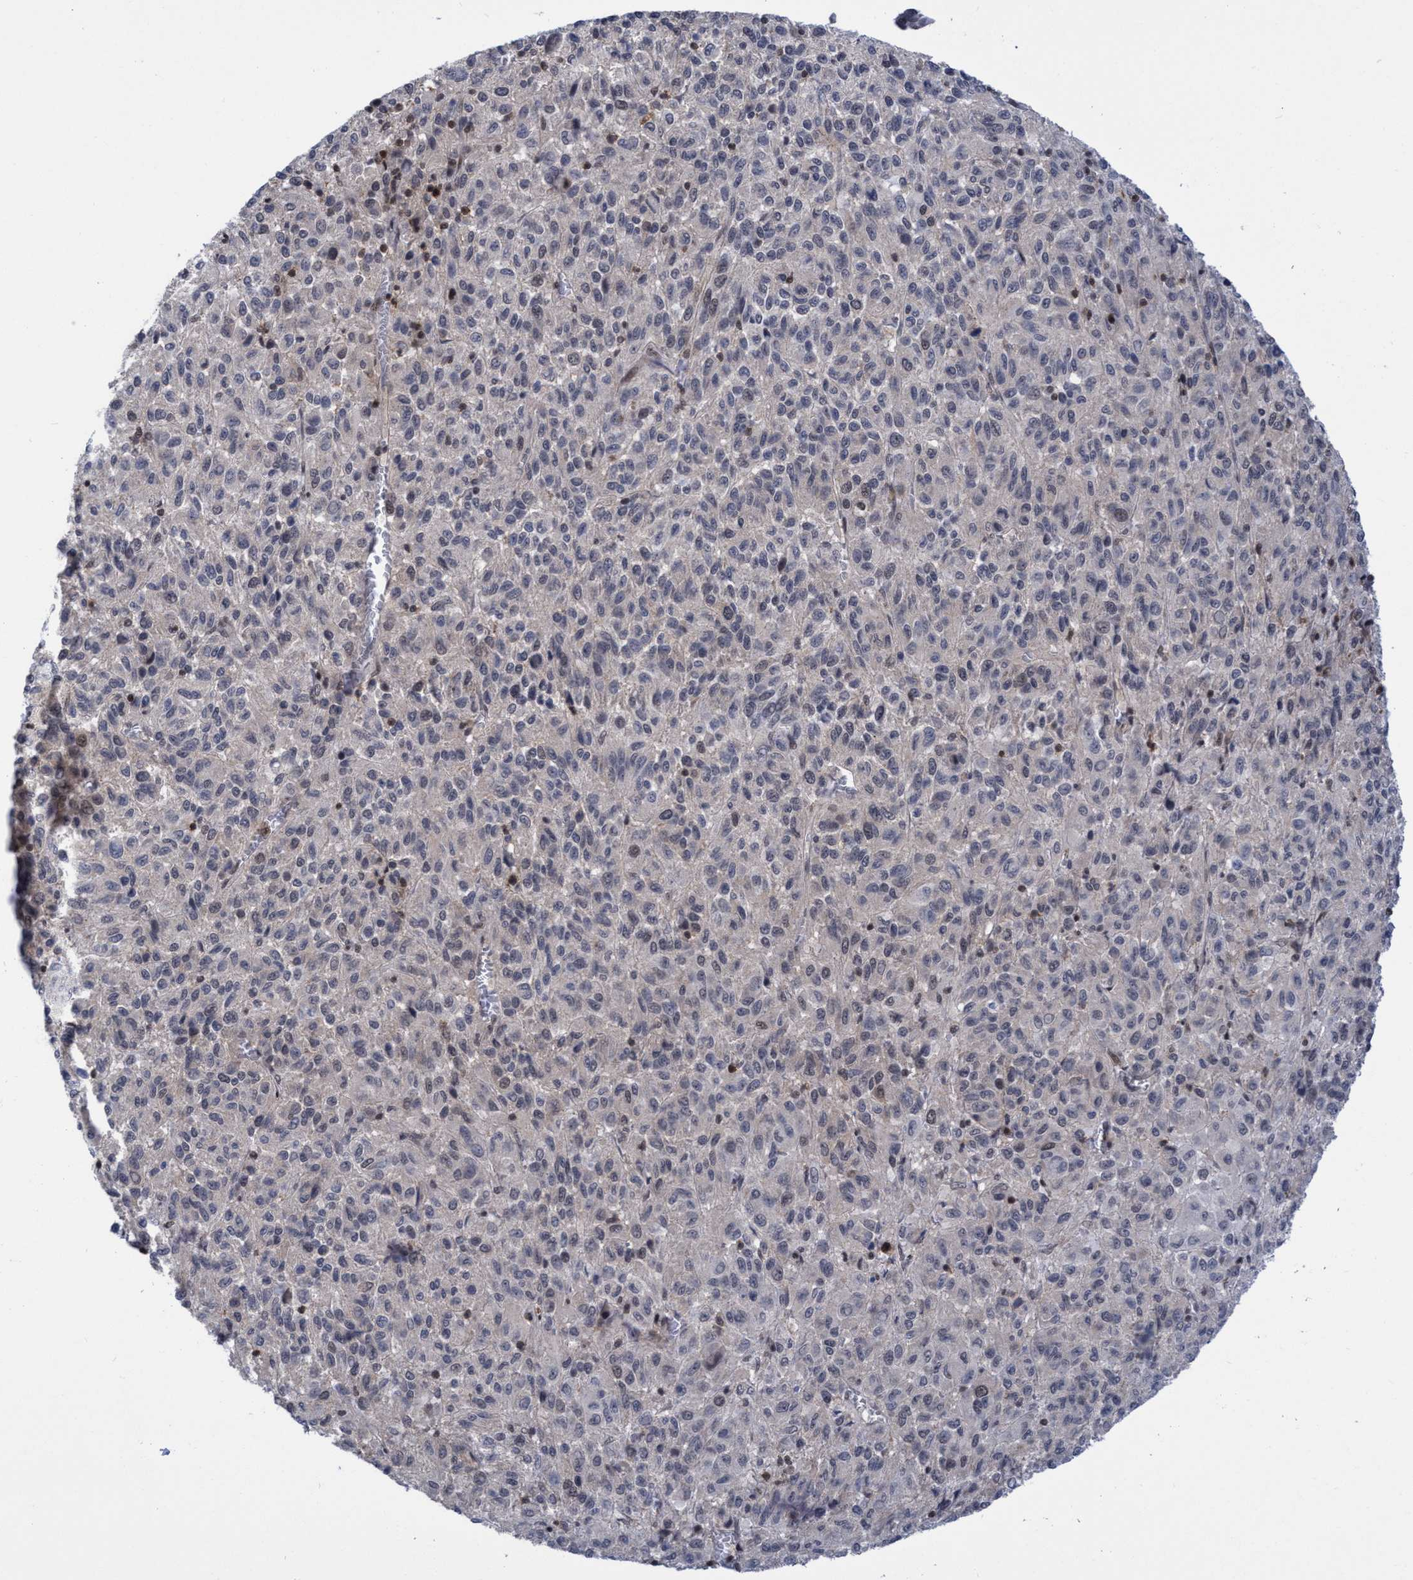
{"staining": {"intensity": "negative", "quantity": "none", "location": "none"}, "tissue": "melanoma", "cell_type": "Tumor cells", "image_type": "cancer", "snomed": [{"axis": "morphology", "description": "Malignant melanoma, Metastatic site"}, {"axis": "topography", "description": "Lung"}], "caption": "Tumor cells are negative for protein expression in human melanoma.", "gene": "C9orf78", "patient": {"sex": "male", "age": 64}}